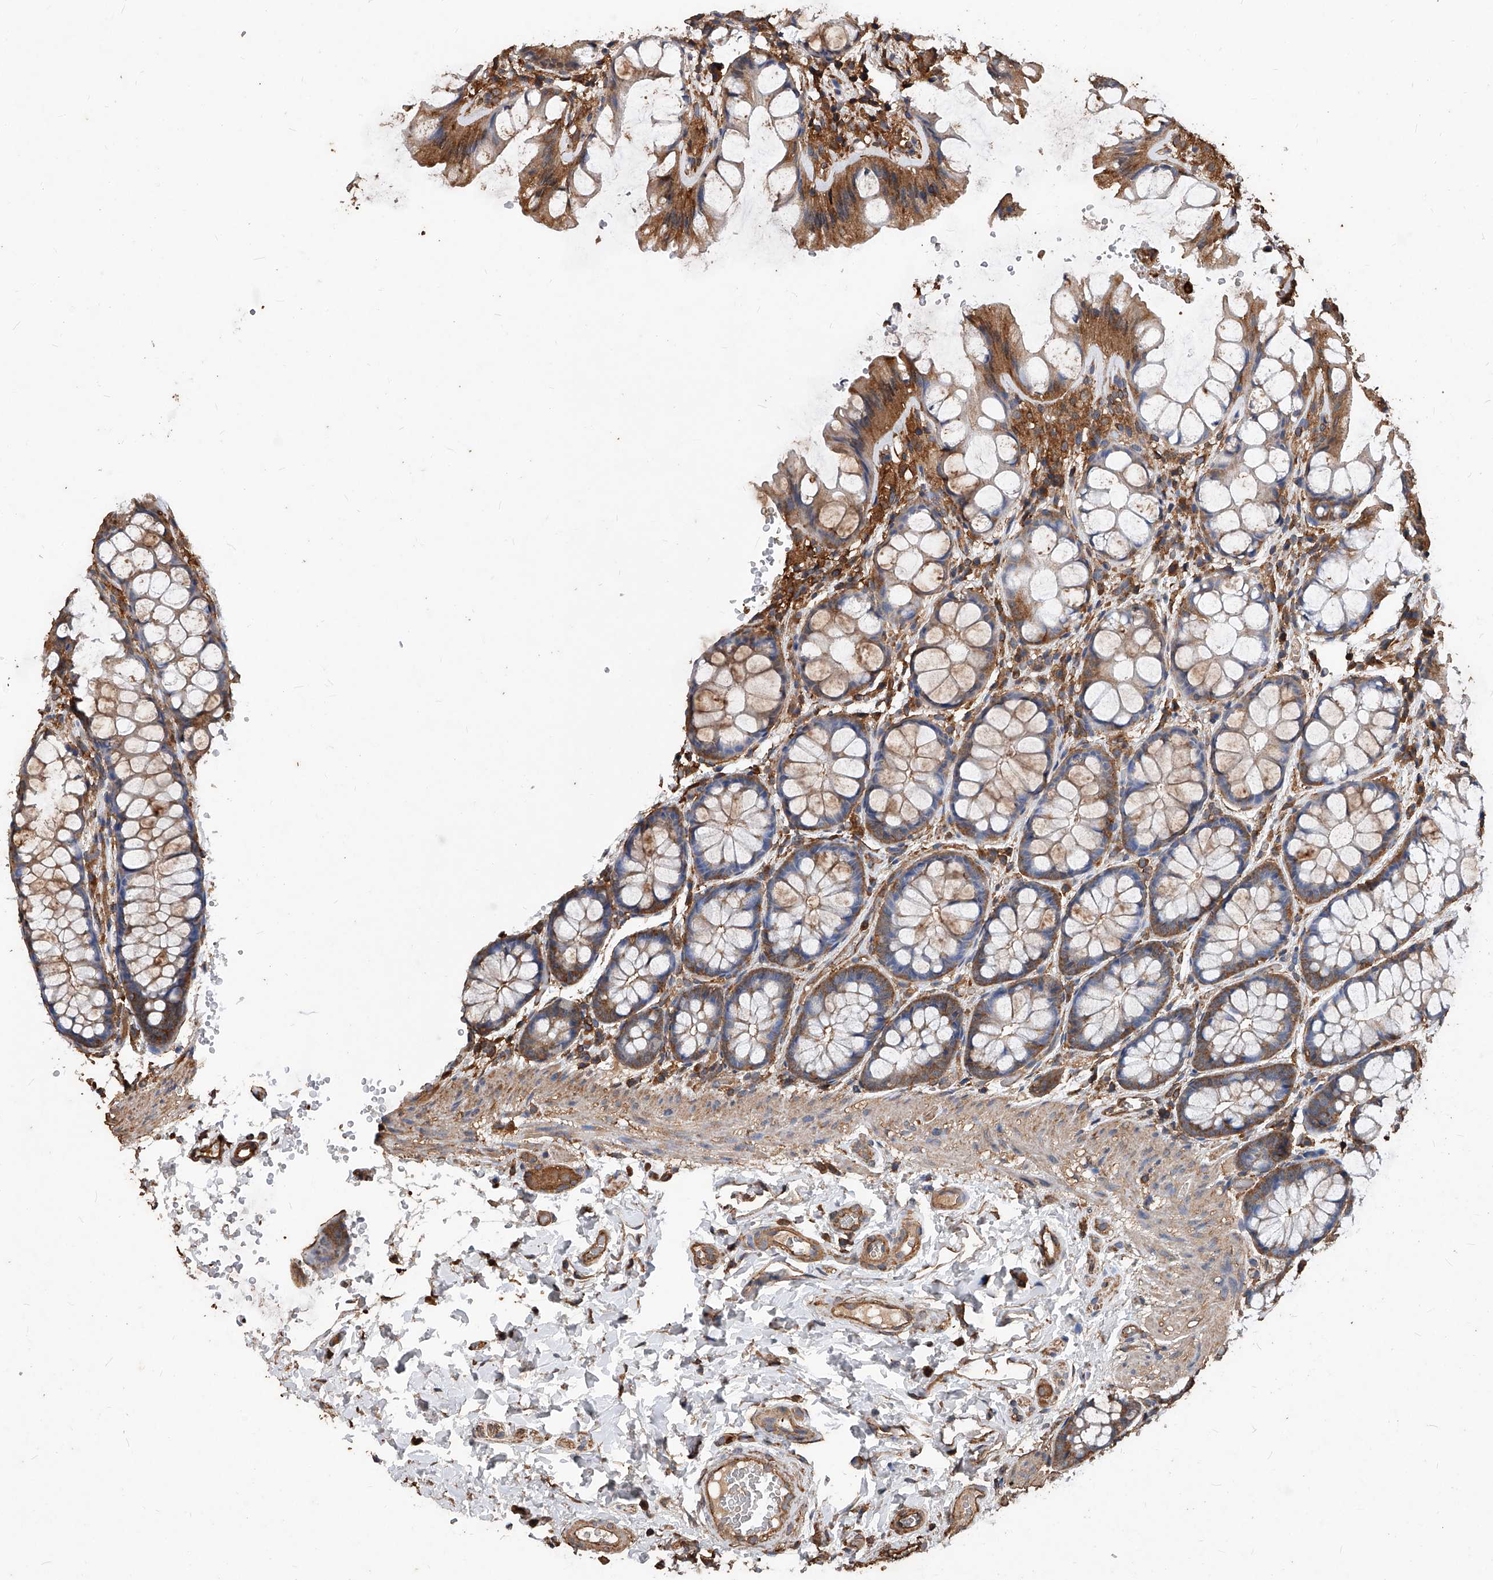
{"staining": {"intensity": "moderate", "quantity": "25%-75%", "location": "cytoplasmic/membranous"}, "tissue": "colon", "cell_type": "Endothelial cells", "image_type": "normal", "snomed": [{"axis": "morphology", "description": "Normal tissue, NOS"}, {"axis": "topography", "description": "Colon"}], "caption": "An immunohistochemistry image of normal tissue is shown. Protein staining in brown highlights moderate cytoplasmic/membranous positivity in colon within endothelial cells. Nuclei are stained in blue.", "gene": "UCP2", "patient": {"sex": "male", "age": 47}}